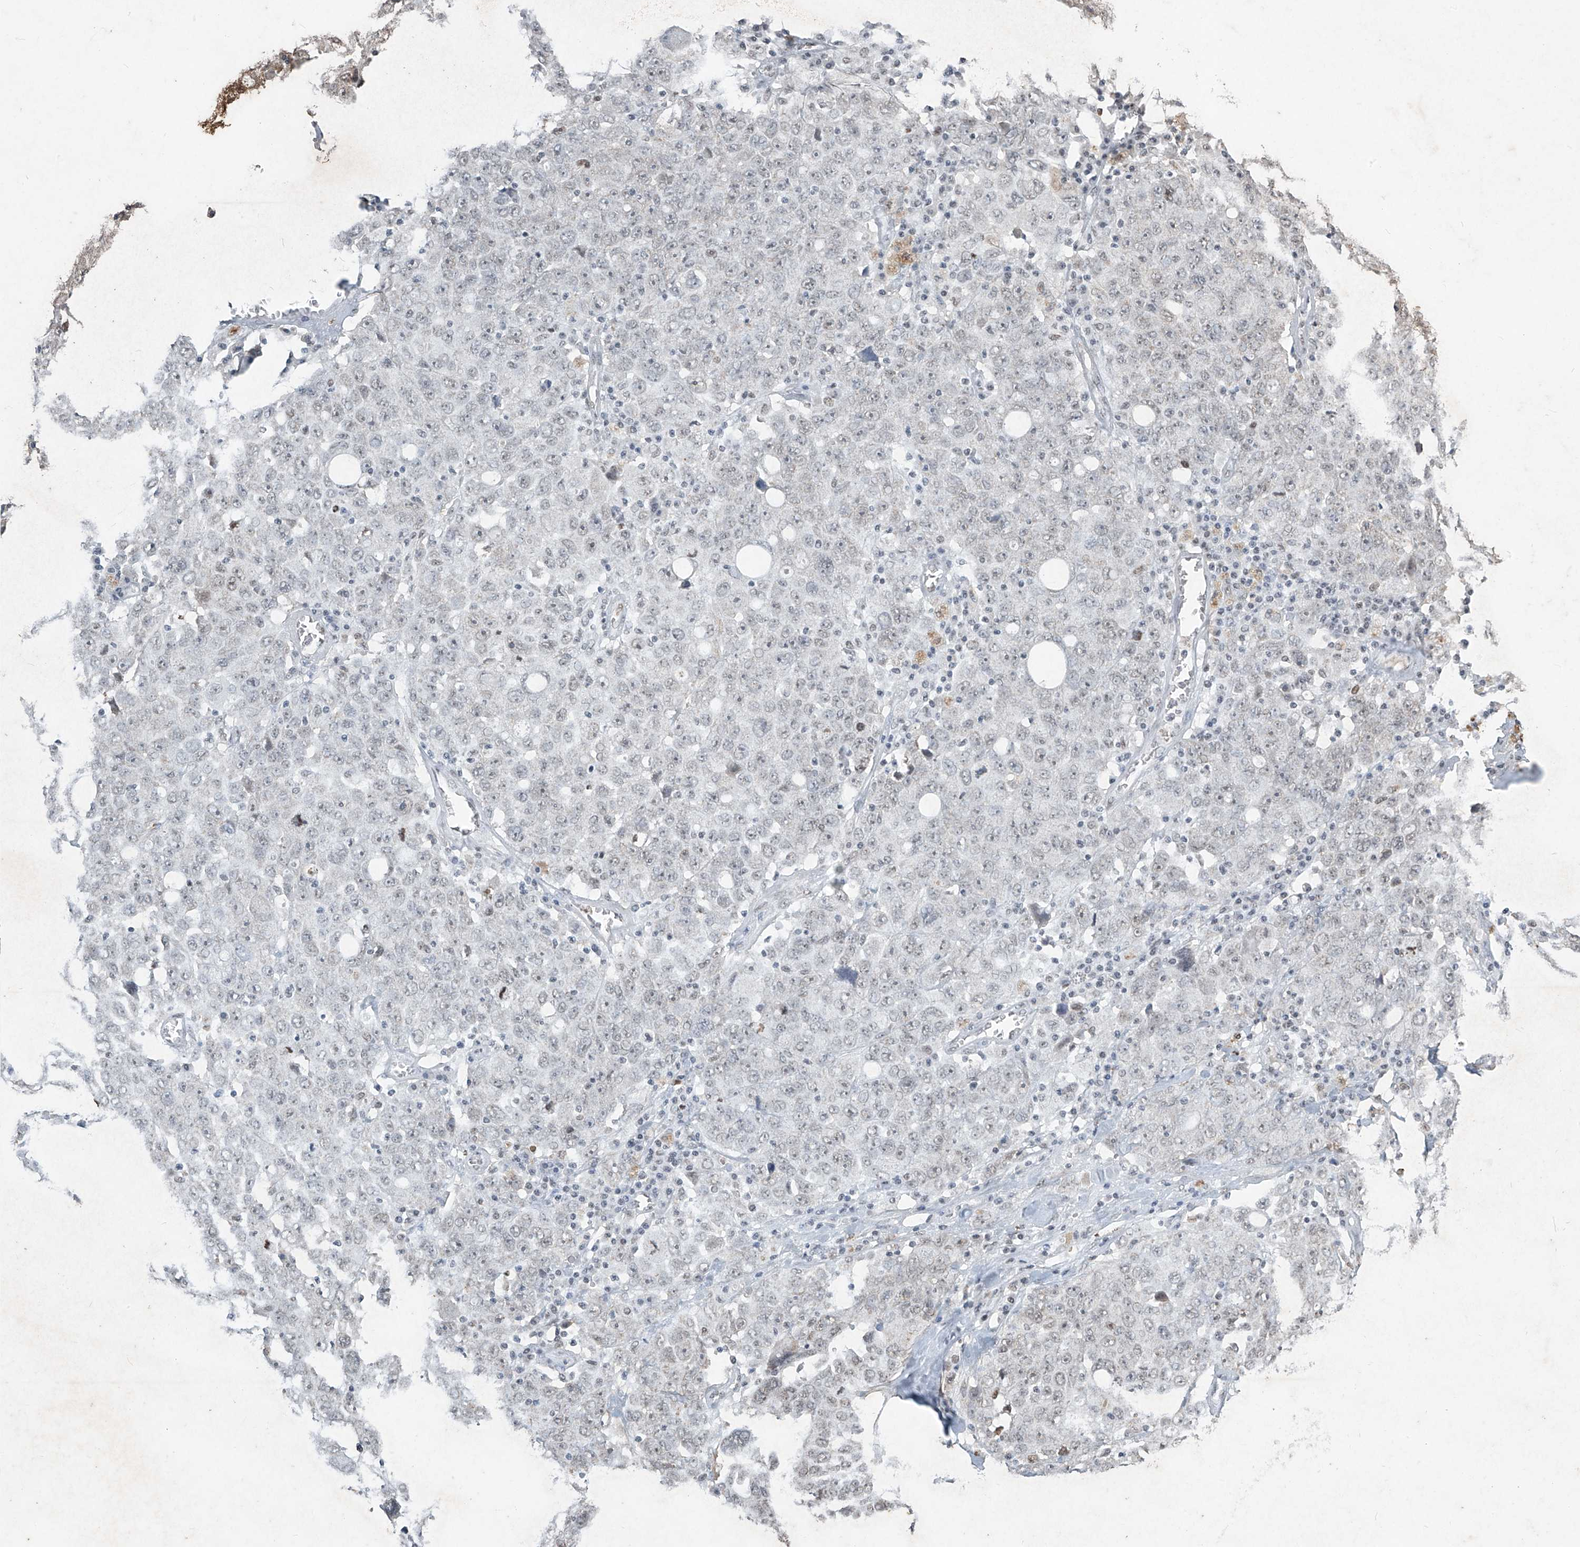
{"staining": {"intensity": "negative", "quantity": "none", "location": "none"}, "tissue": "ovarian cancer", "cell_type": "Tumor cells", "image_type": "cancer", "snomed": [{"axis": "morphology", "description": "Carcinoma, endometroid"}, {"axis": "topography", "description": "Ovary"}], "caption": "The immunohistochemistry photomicrograph has no significant positivity in tumor cells of ovarian cancer tissue. (DAB (3,3'-diaminobenzidine) immunohistochemistry (IHC), high magnification).", "gene": "TFEC", "patient": {"sex": "female", "age": 62}}